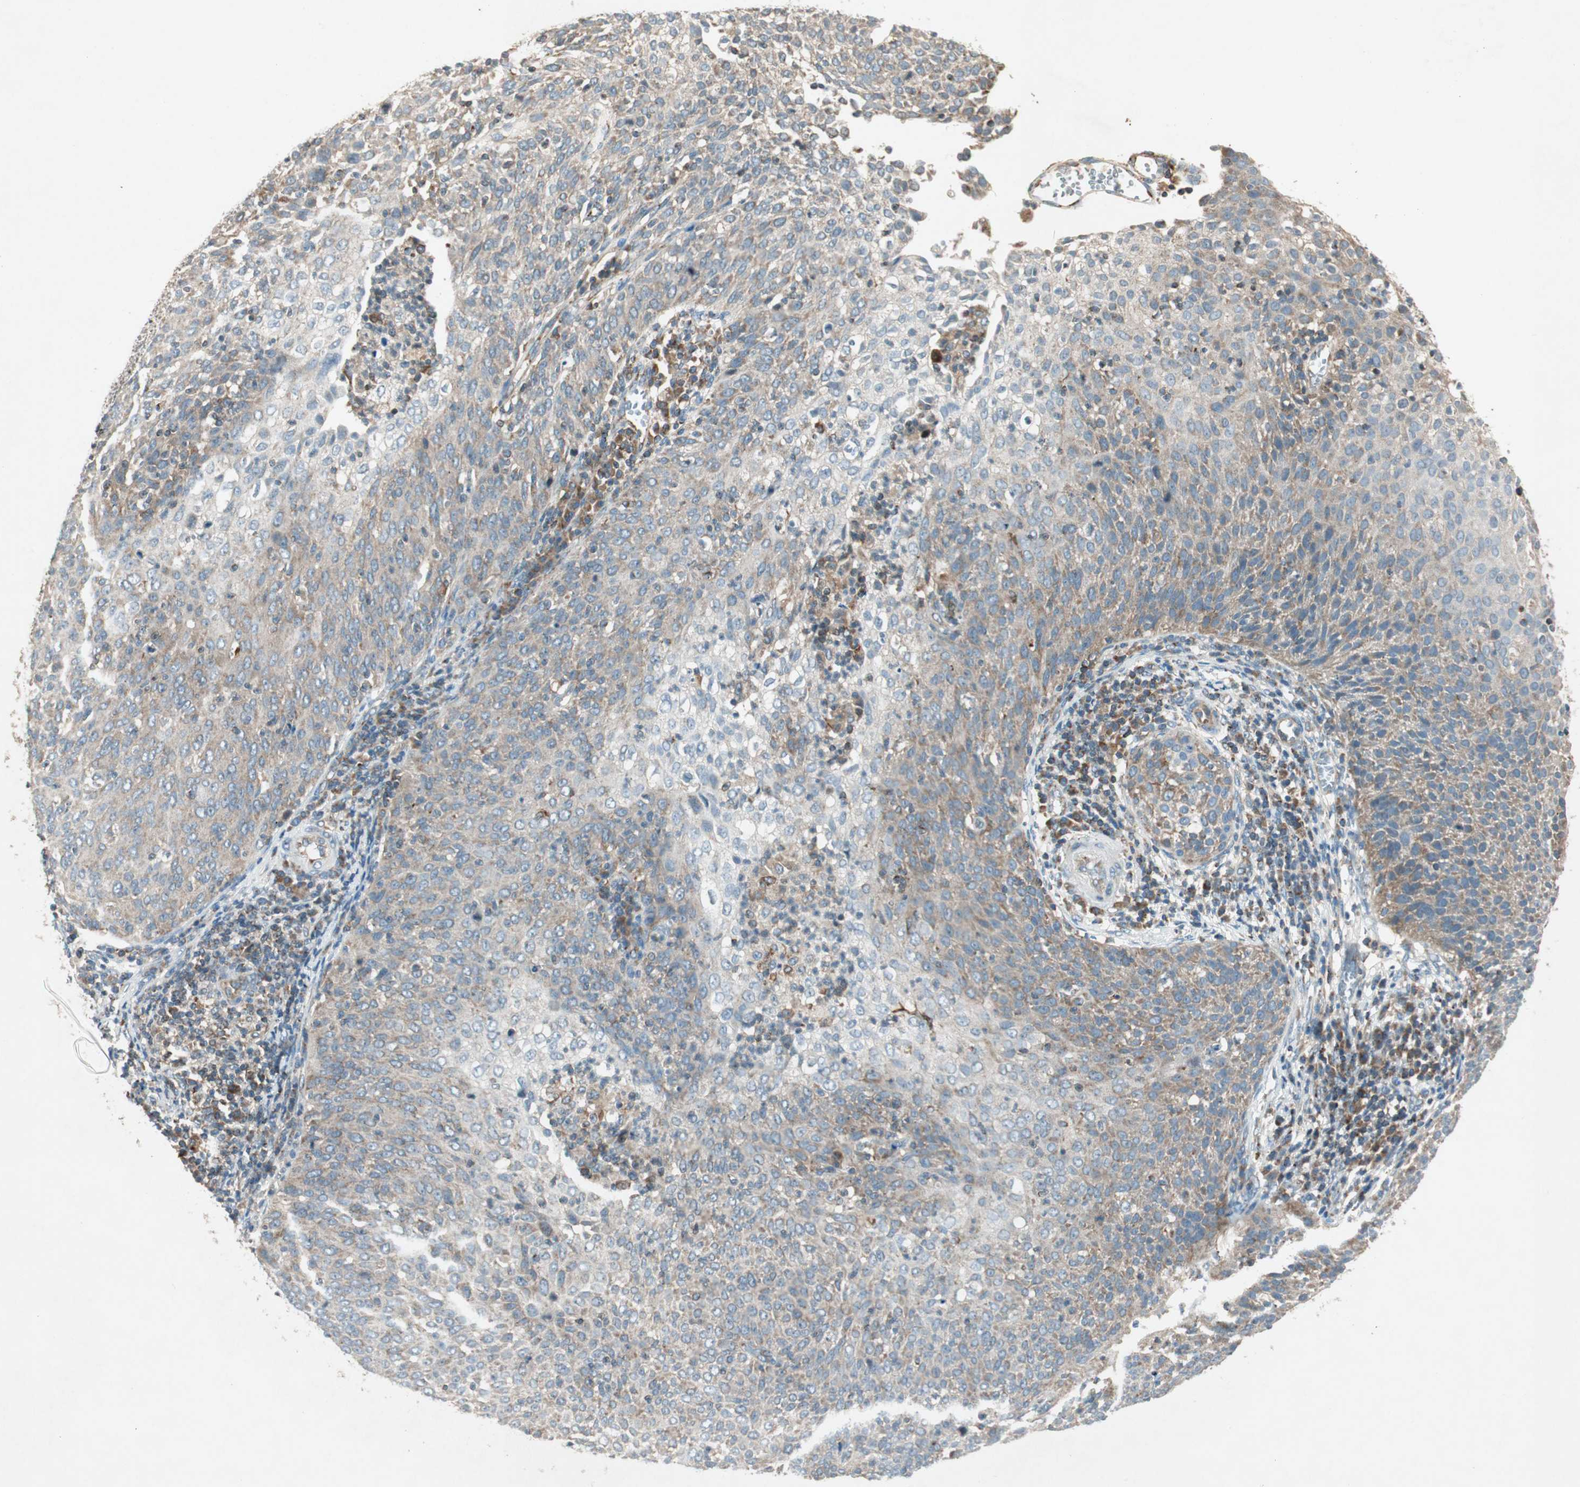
{"staining": {"intensity": "moderate", "quantity": ">75%", "location": "cytoplasmic/membranous"}, "tissue": "cervical cancer", "cell_type": "Tumor cells", "image_type": "cancer", "snomed": [{"axis": "morphology", "description": "Squamous cell carcinoma, NOS"}, {"axis": "topography", "description": "Cervix"}], "caption": "Immunohistochemistry (IHC) photomicrograph of neoplastic tissue: squamous cell carcinoma (cervical) stained using IHC demonstrates medium levels of moderate protein expression localized specifically in the cytoplasmic/membranous of tumor cells, appearing as a cytoplasmic/membranous brown color.", "gene": "CHADL", "patient": {"sex": "female", "age": 38}}